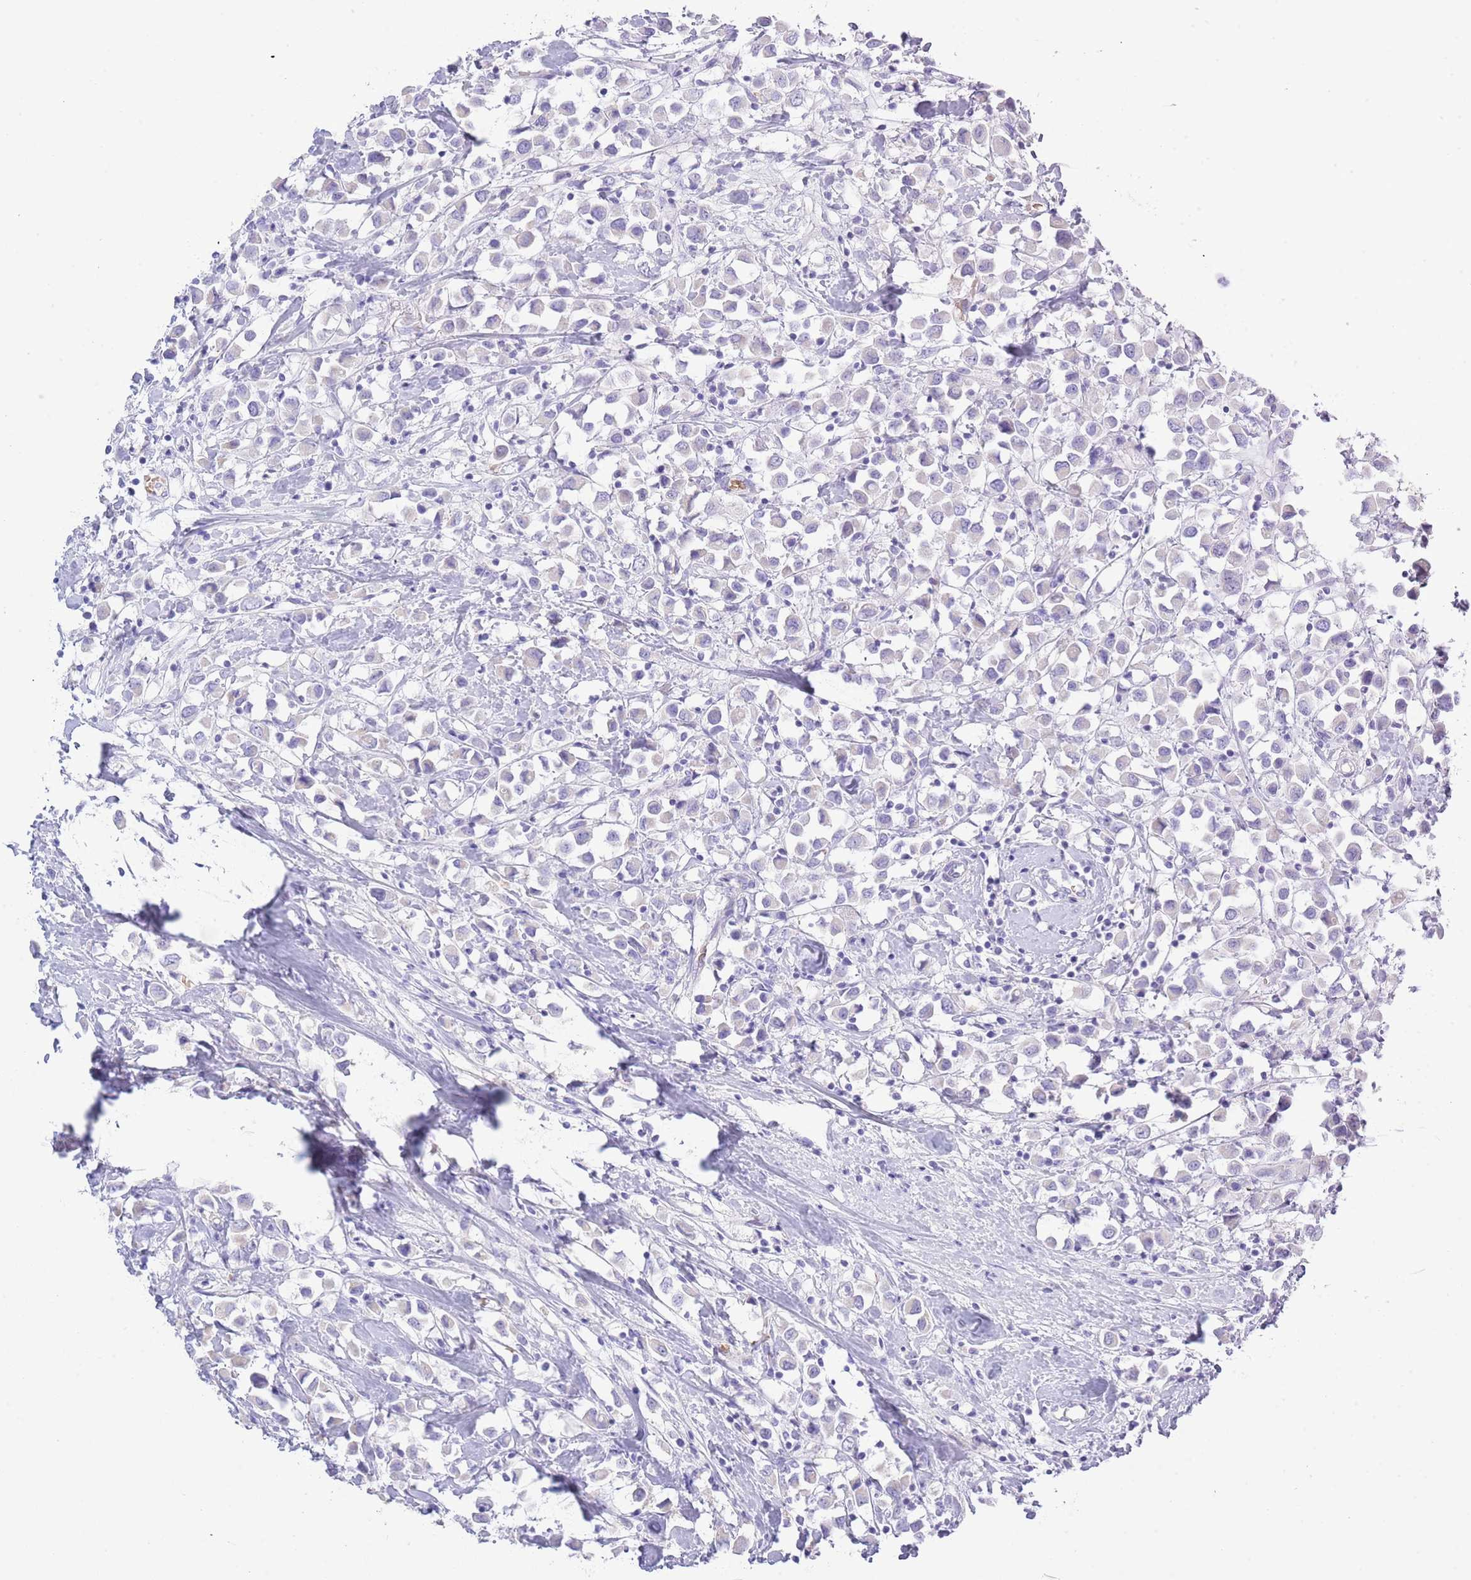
{"staining": {"intensity": "negative", "quantity": "none", "location": "none"}, "tissue": "breast cancer", "cell_type": "Tumor cells", "image_type": "cancer", "snomed": [{"axis": "morphology", "description": "Duct carcinoma"}, {"axis": "topography", "description": "Breast"}], "caption": "The immunohistochemistry (IHC) micrograph has no significant staining in tumor cells of breast cancer (intraductal carcinoma) tissue.", "gene": "ACR", "patient": {"sex": "female", "age": 61}}